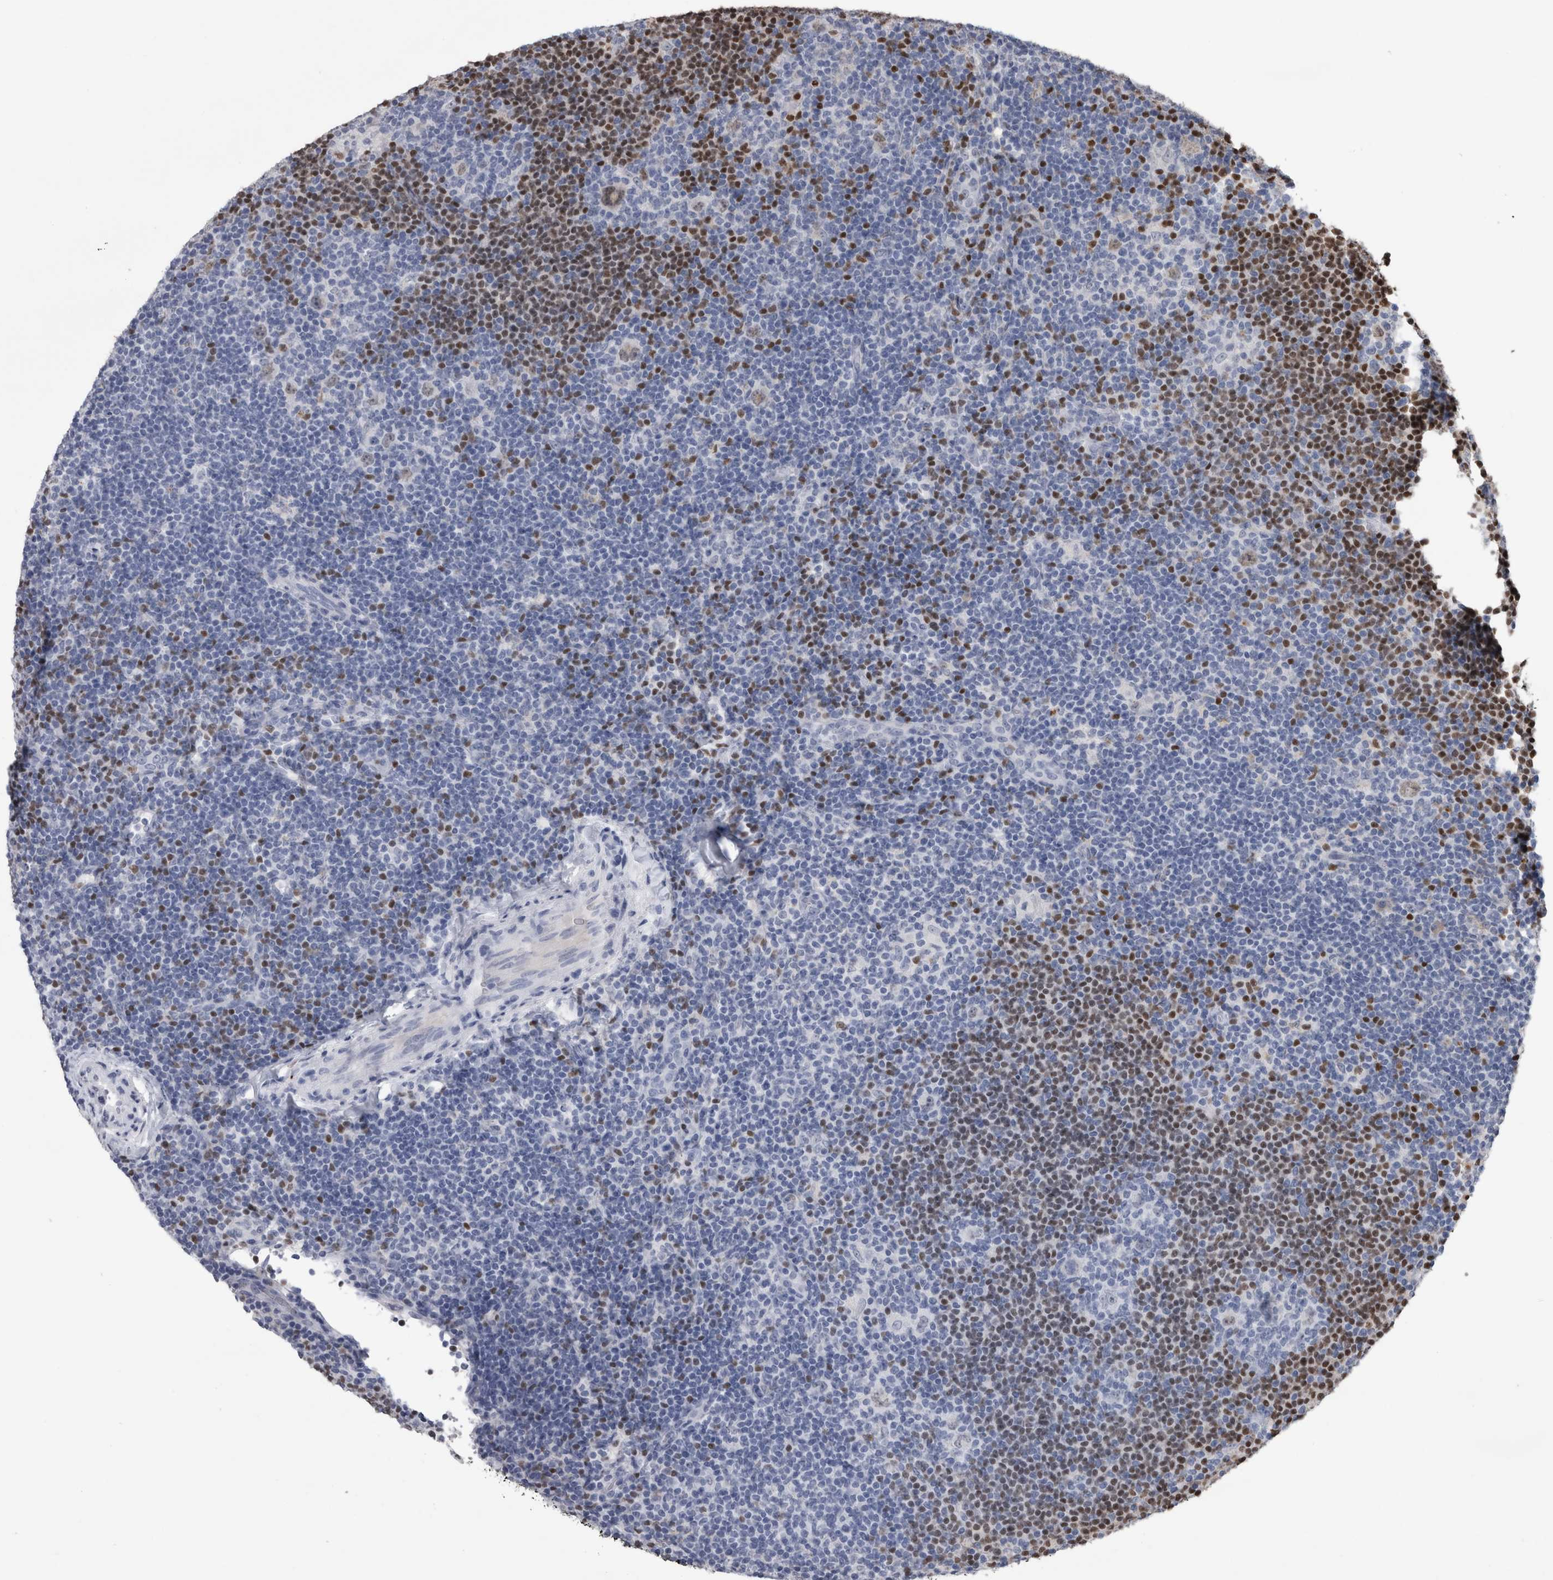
{"staining": {"intensity": "weak", "quantity": "25%-75%", "location": "nuclear"}, "tissue": "lymphoma", "cell_type": "Tumor cells", "image_type": "cancer", "snomed": [{"axis": "morphology", "description": "Hodgkin's disease, NOS"}, {"axis": "topography", "description": "Lymph node"}], "caption": "This histopathology image demonstrates immunohistochemistry staining of lymphoma, with low weak nuclear positivity in about 25%-75% of tumor cells.", "gene": "PAX5", "patient": {"sex": "female", "age": 57}}